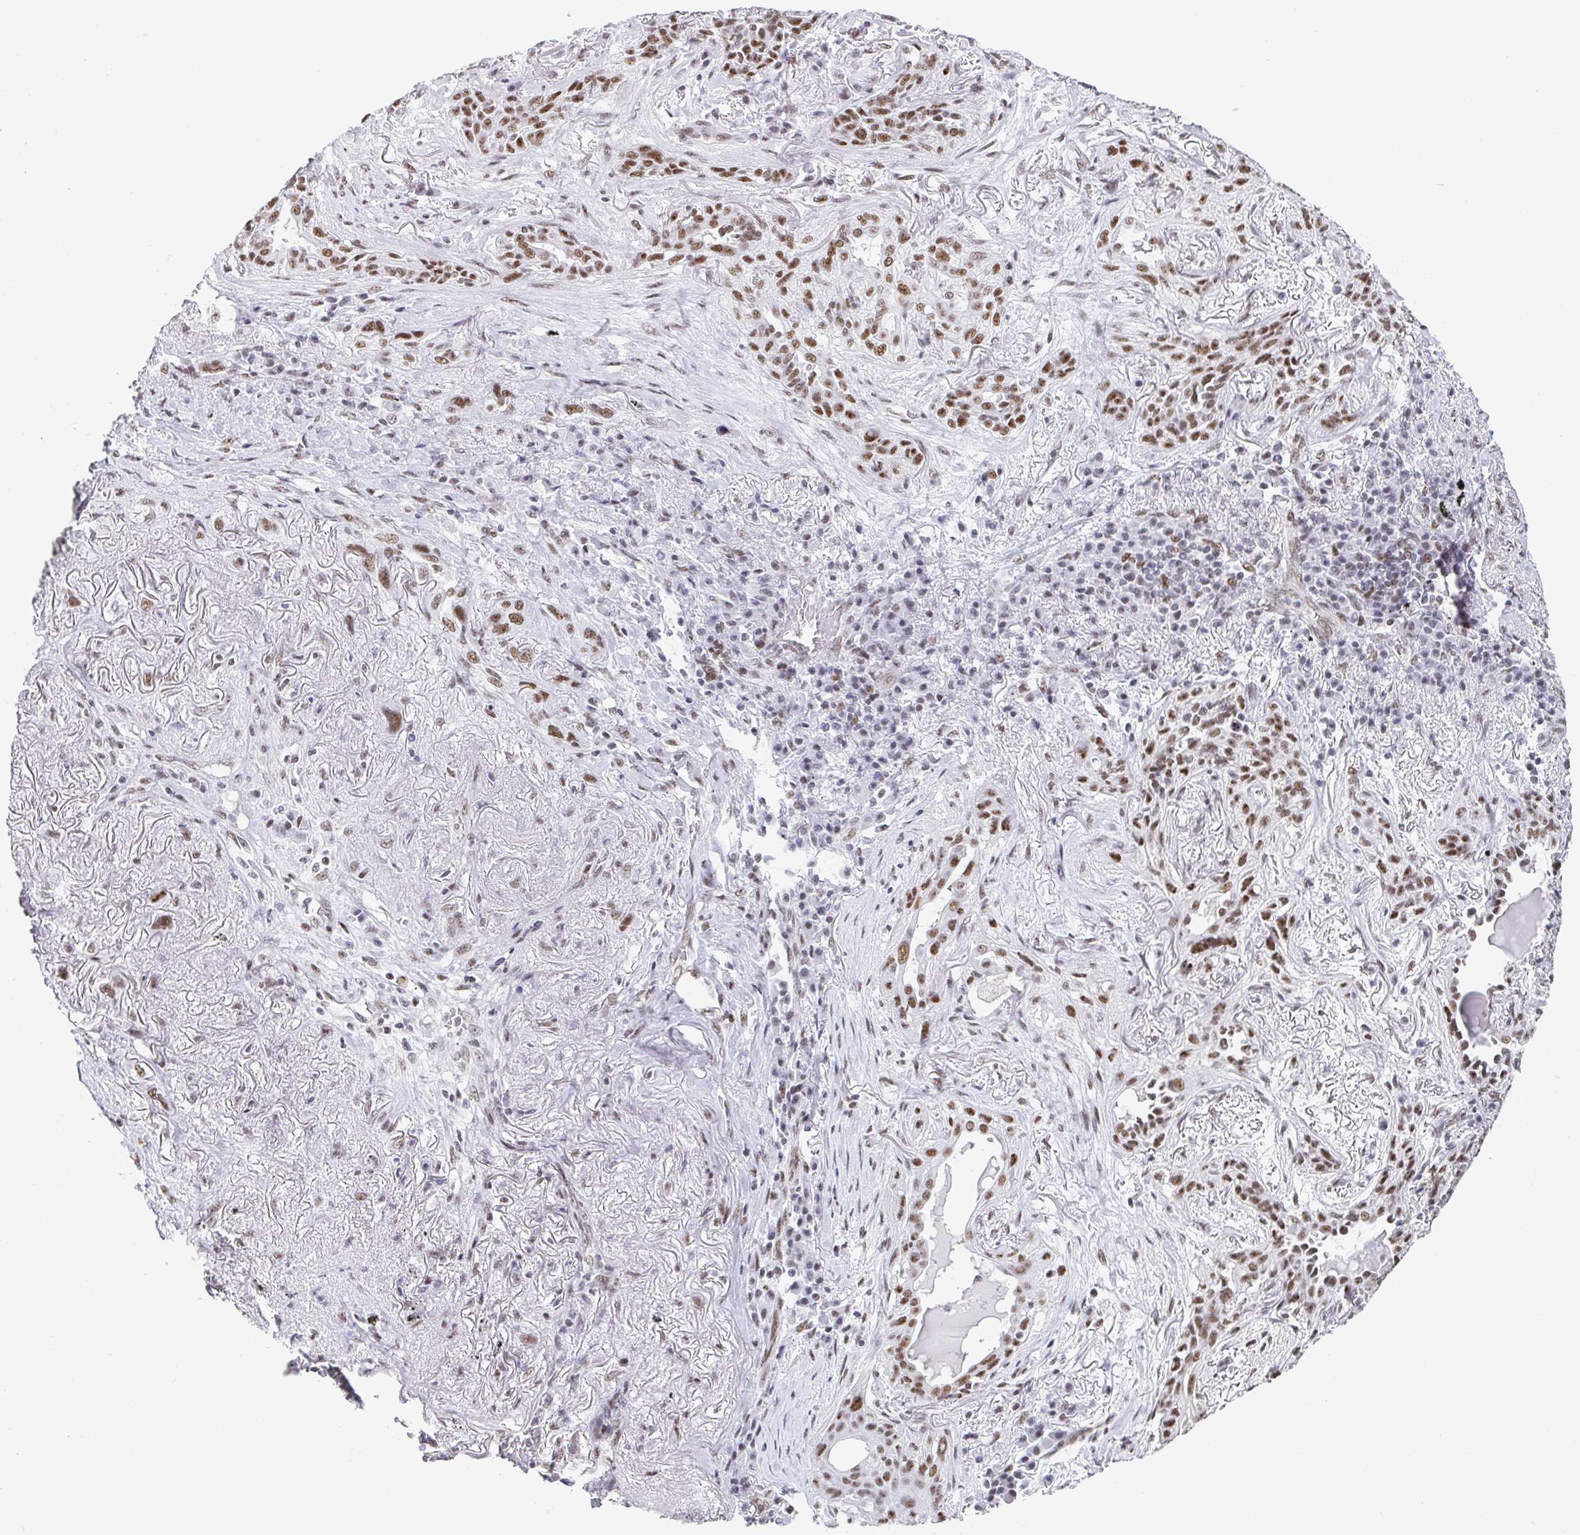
{"staining": {"intensity": "moderate", "quantity": ">75%", "location": "nuclear"}, "tissue": "lung cancer", "cell_type": "Tumor cells", "image_type": "cancer", "snomed": [{"axis": "morphology", "description": "Squamous cell carcinoma, NOS"}, {"axis": "topography", "description": "Lung"}], "caption": "A micrograph of lung cancer (squamous cell carcinoma) stained for a protein demonstrates moderate nuclear brown staining in tumor cells. The staining was performed using DAB (3,3'-diaminobenzidine) to visualize the protein expression in brown, while the nuclei were stained in blue with hematoxylin (Magnification: 20x).", "gene": "SLC7A10", "patient": {"sex": "female", "age": 70}}